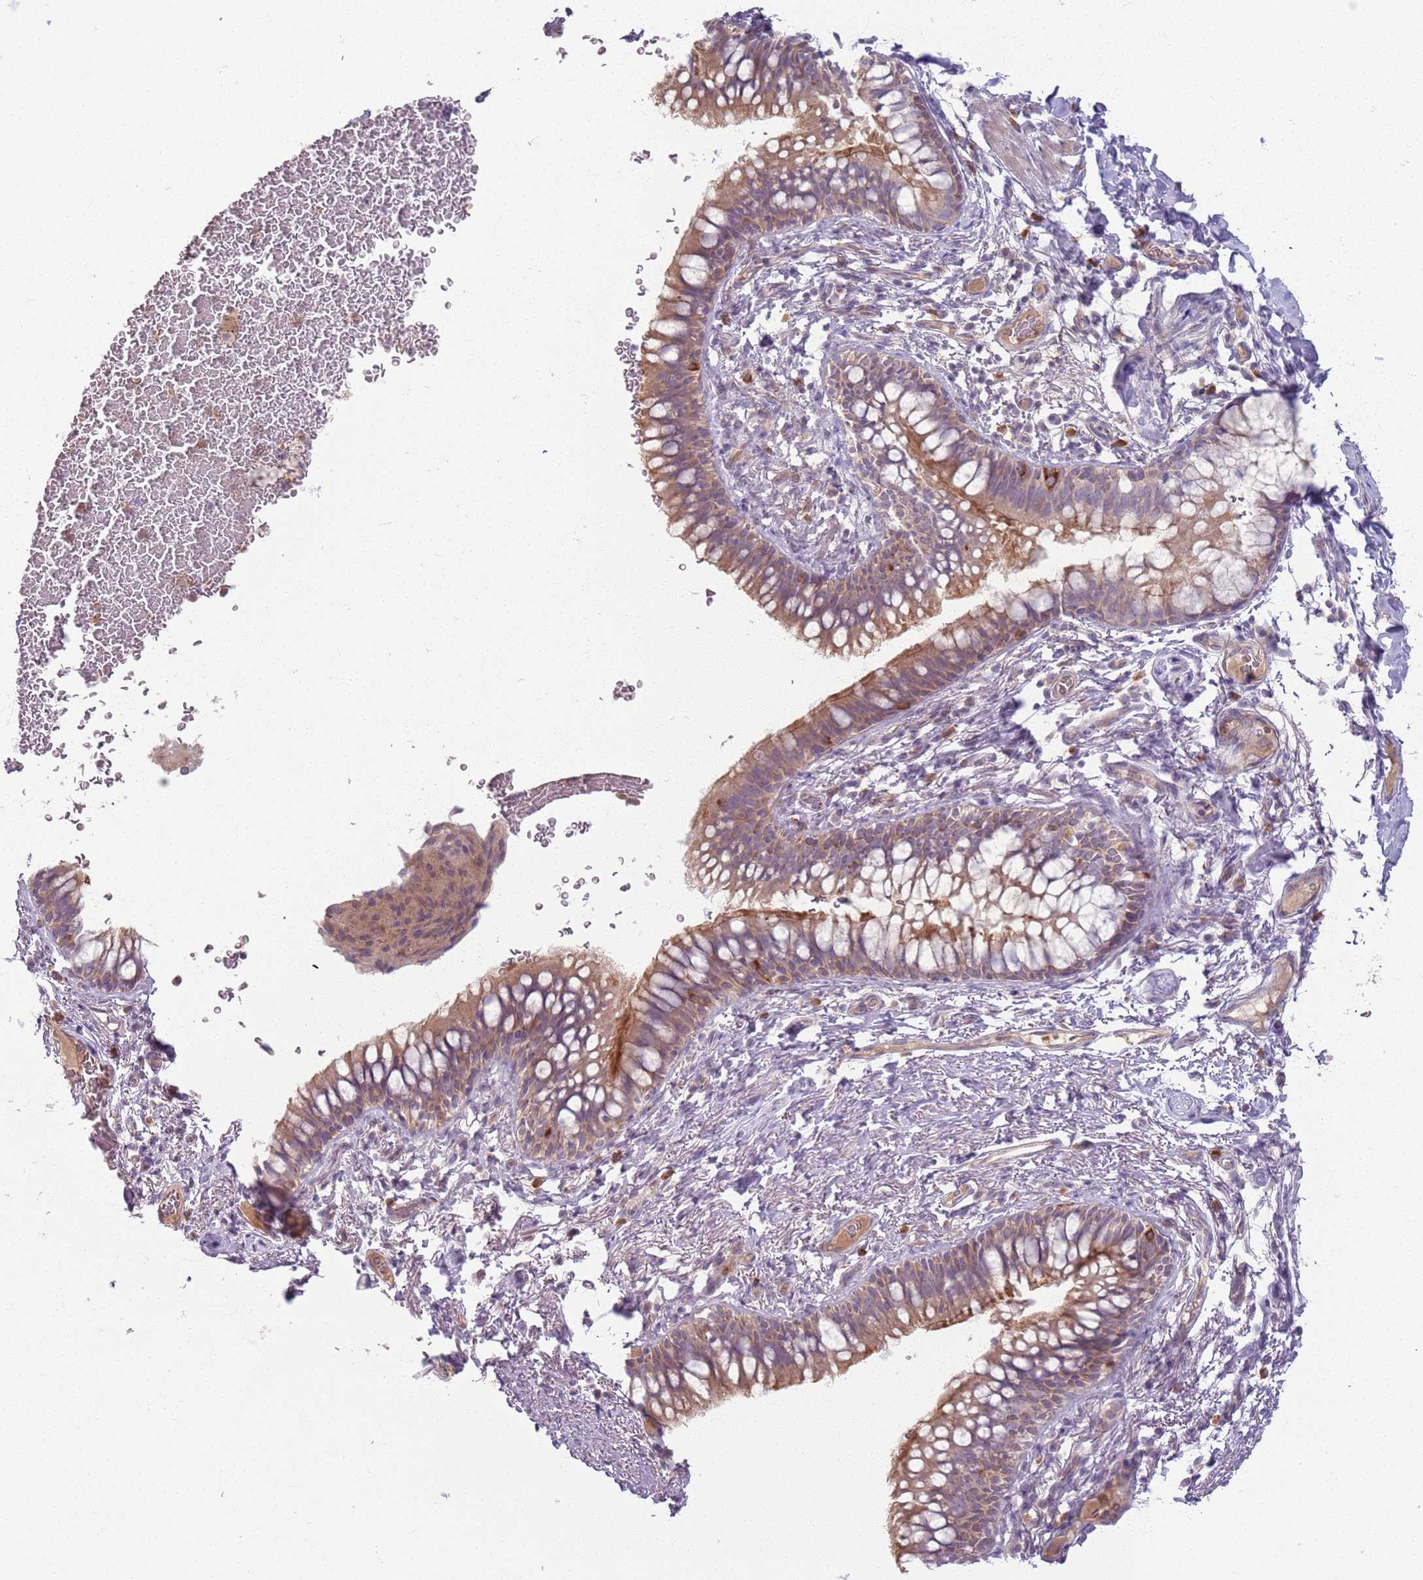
{"staining": {"intensity": "moderate", "quantity": ">75%", "location": "cytoplasmic/membranous"}, "tissue": "bronchus", "cell_type": "Respiratory epithelial cells", "image_type": "normal", "snomed": [{"axis": "morphology", "description": "Normal tissue, NOS"}, {"axis": "topography", "description": "Cartilage tissue"}, {"axis": "topography", "description": "Bronchus"}], "caption": "This is an image of IHC staining of unremarkable bronchus, which shows moderate positivity in the cytoplasmic/membranous of respiratory epithelial cells.", "gene": "ZDHHC2", "patient": {"sex": "female", "age": 36}}